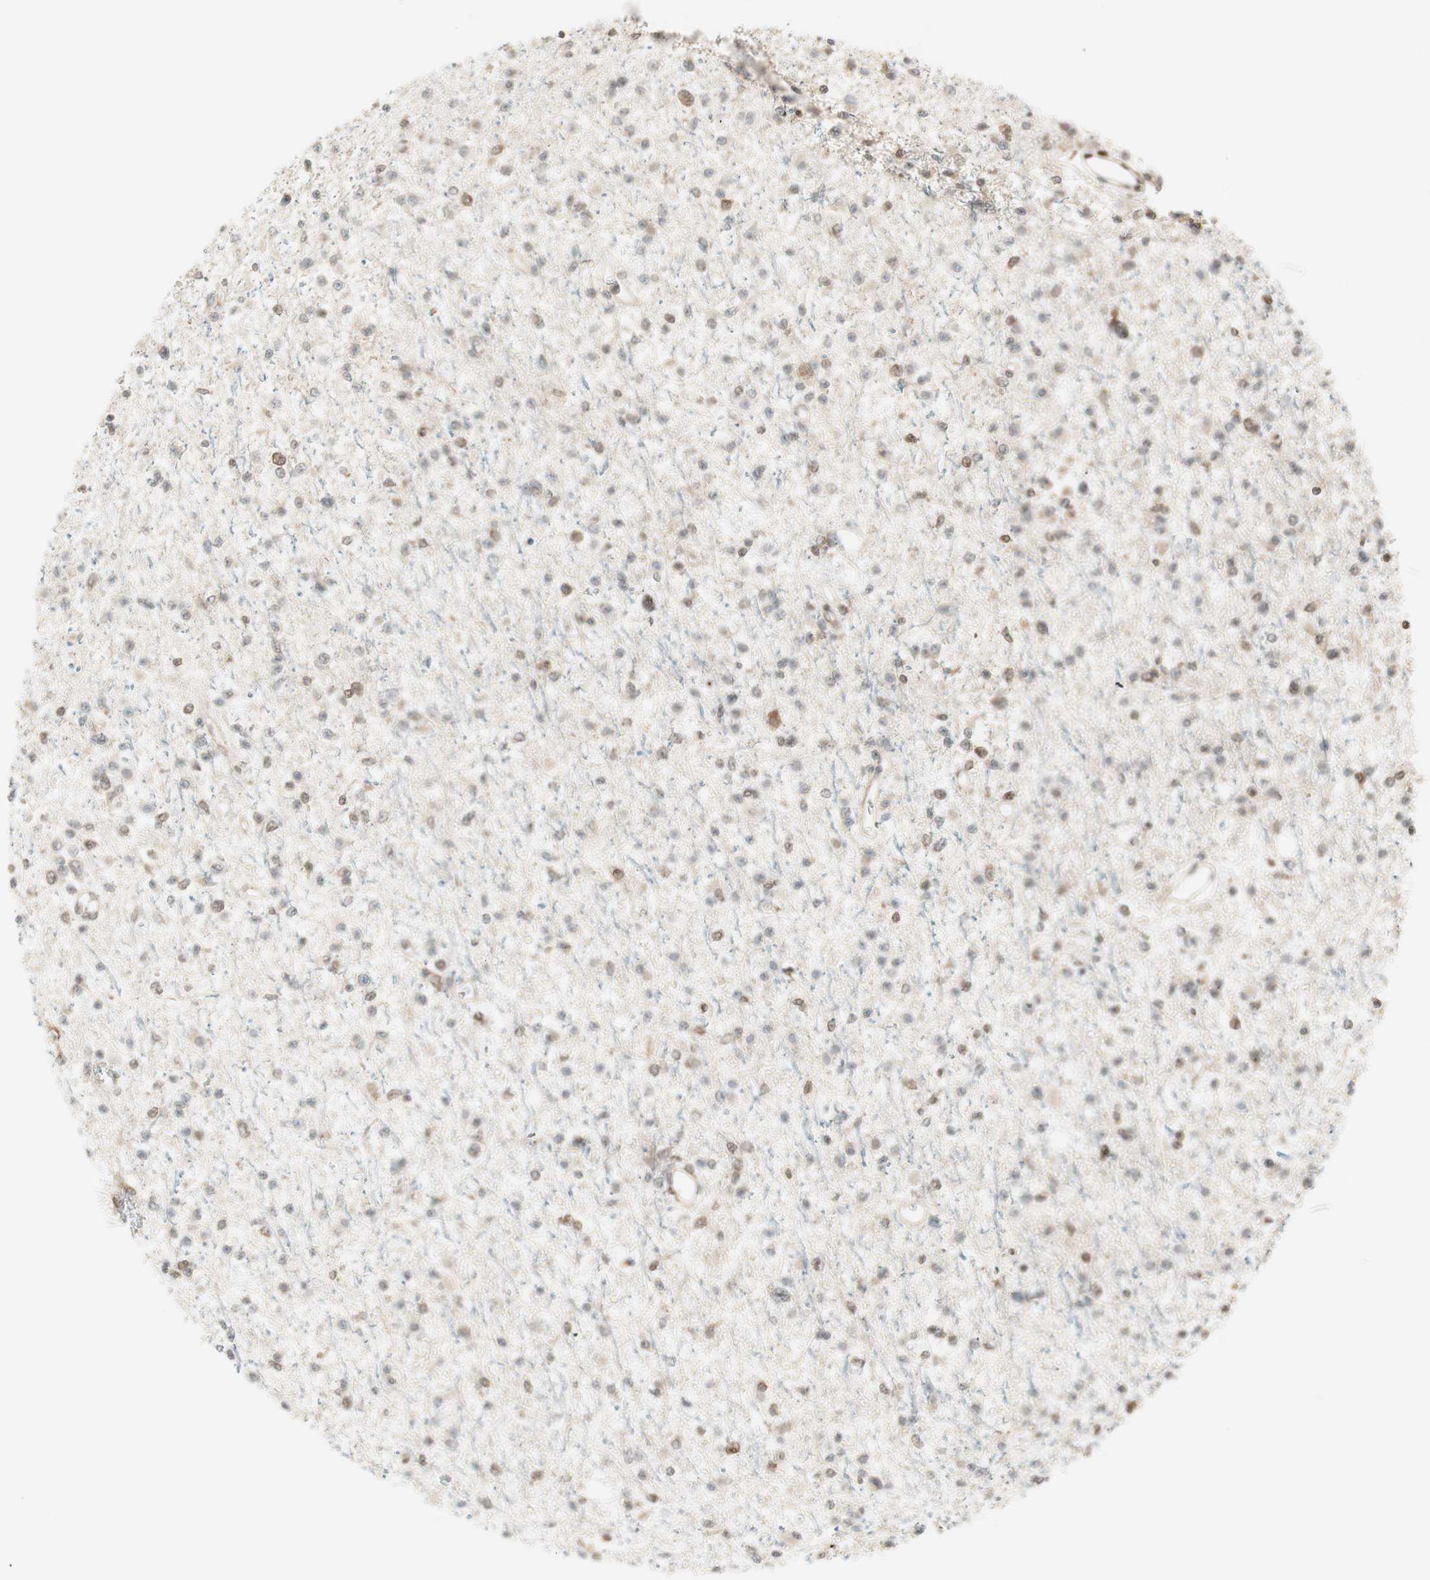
{"staining": {"intensity": "weak", "quantity": "<25%", "location": "cytoplasmic/membranous"}, "tissue": "glioma", "cell_type": "Tumor cells", "image_type": "cancer", "snomed": [{"axis": "morphology", "description": "Glioma, malignant, Low grade"}, {"axis": "topography", "description": "Brain"}], "caption": "IHC of glioma exhibits no expression in tumor cells. Nuclei are stained in blue.", "gene": "UBE2I", "patient": {"sex": "female", "age": 22}}